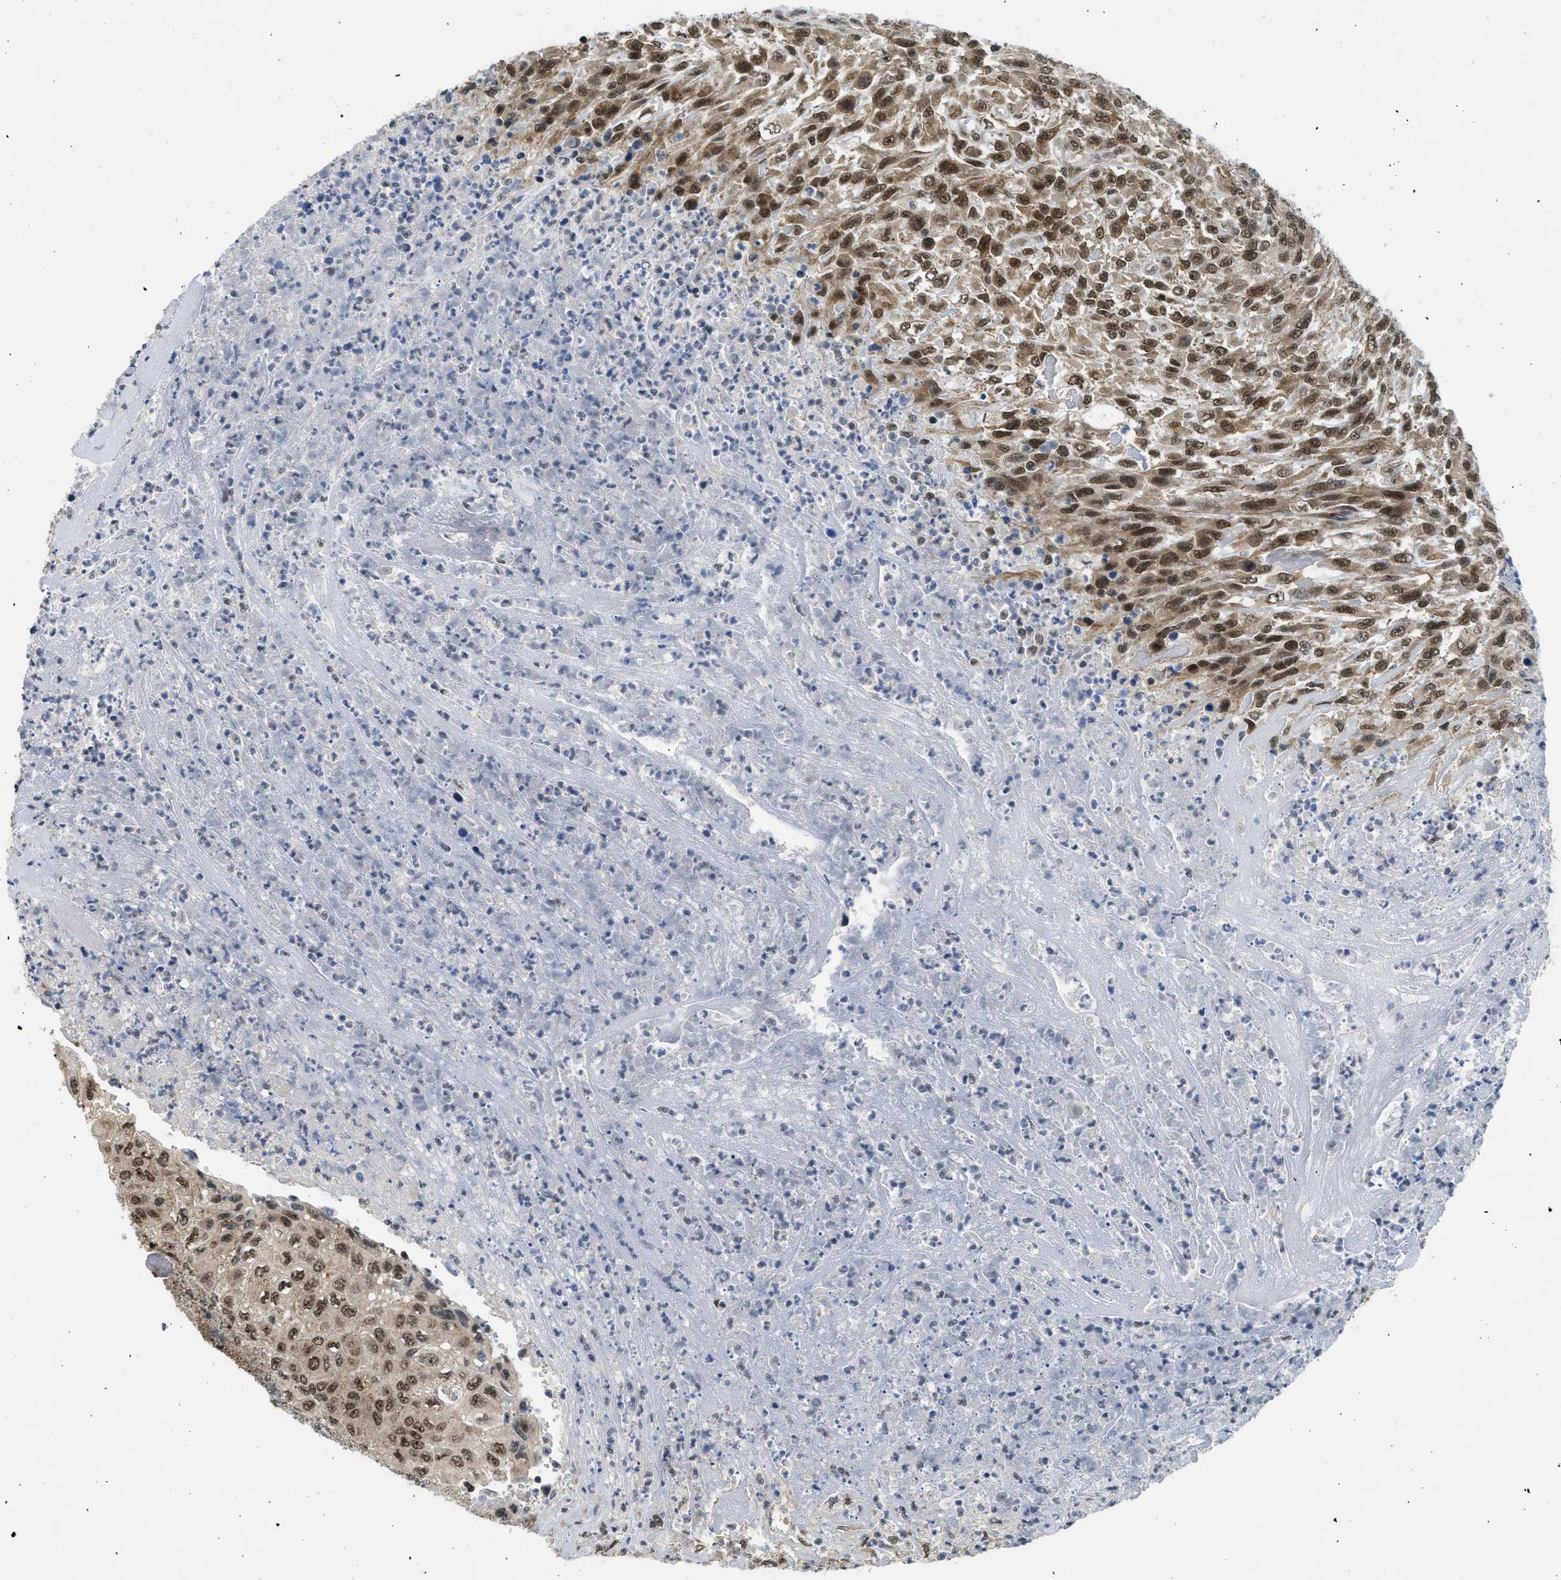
{"staining": {"intensity": "strong", "quantity": ">75%", "location": "cytoplasmic/membranous,nuclear"}, "tissue": "urothelial cancer", "cell_type": "Tumor cells", "image_type": "cancer", "snomed": [{"axis": "morphology", "description": "Urothelial carcinoma, High grade"}, {"axis": "topography", "description": "Urinary bladder"}], "caption": "High-grade urothelial carcinoma tissue demonstrates strong cytoplasmic/membranous and nuclear positivity in about >75% of tumor cells (Stains: DAB (3,3'-diaminobenzidine) in brown, nuclei in blue, Microscopy: brightfield microscopy at high magnification).", "gene": "TACC1", "patient": {"sex": "male", "age": 66}}